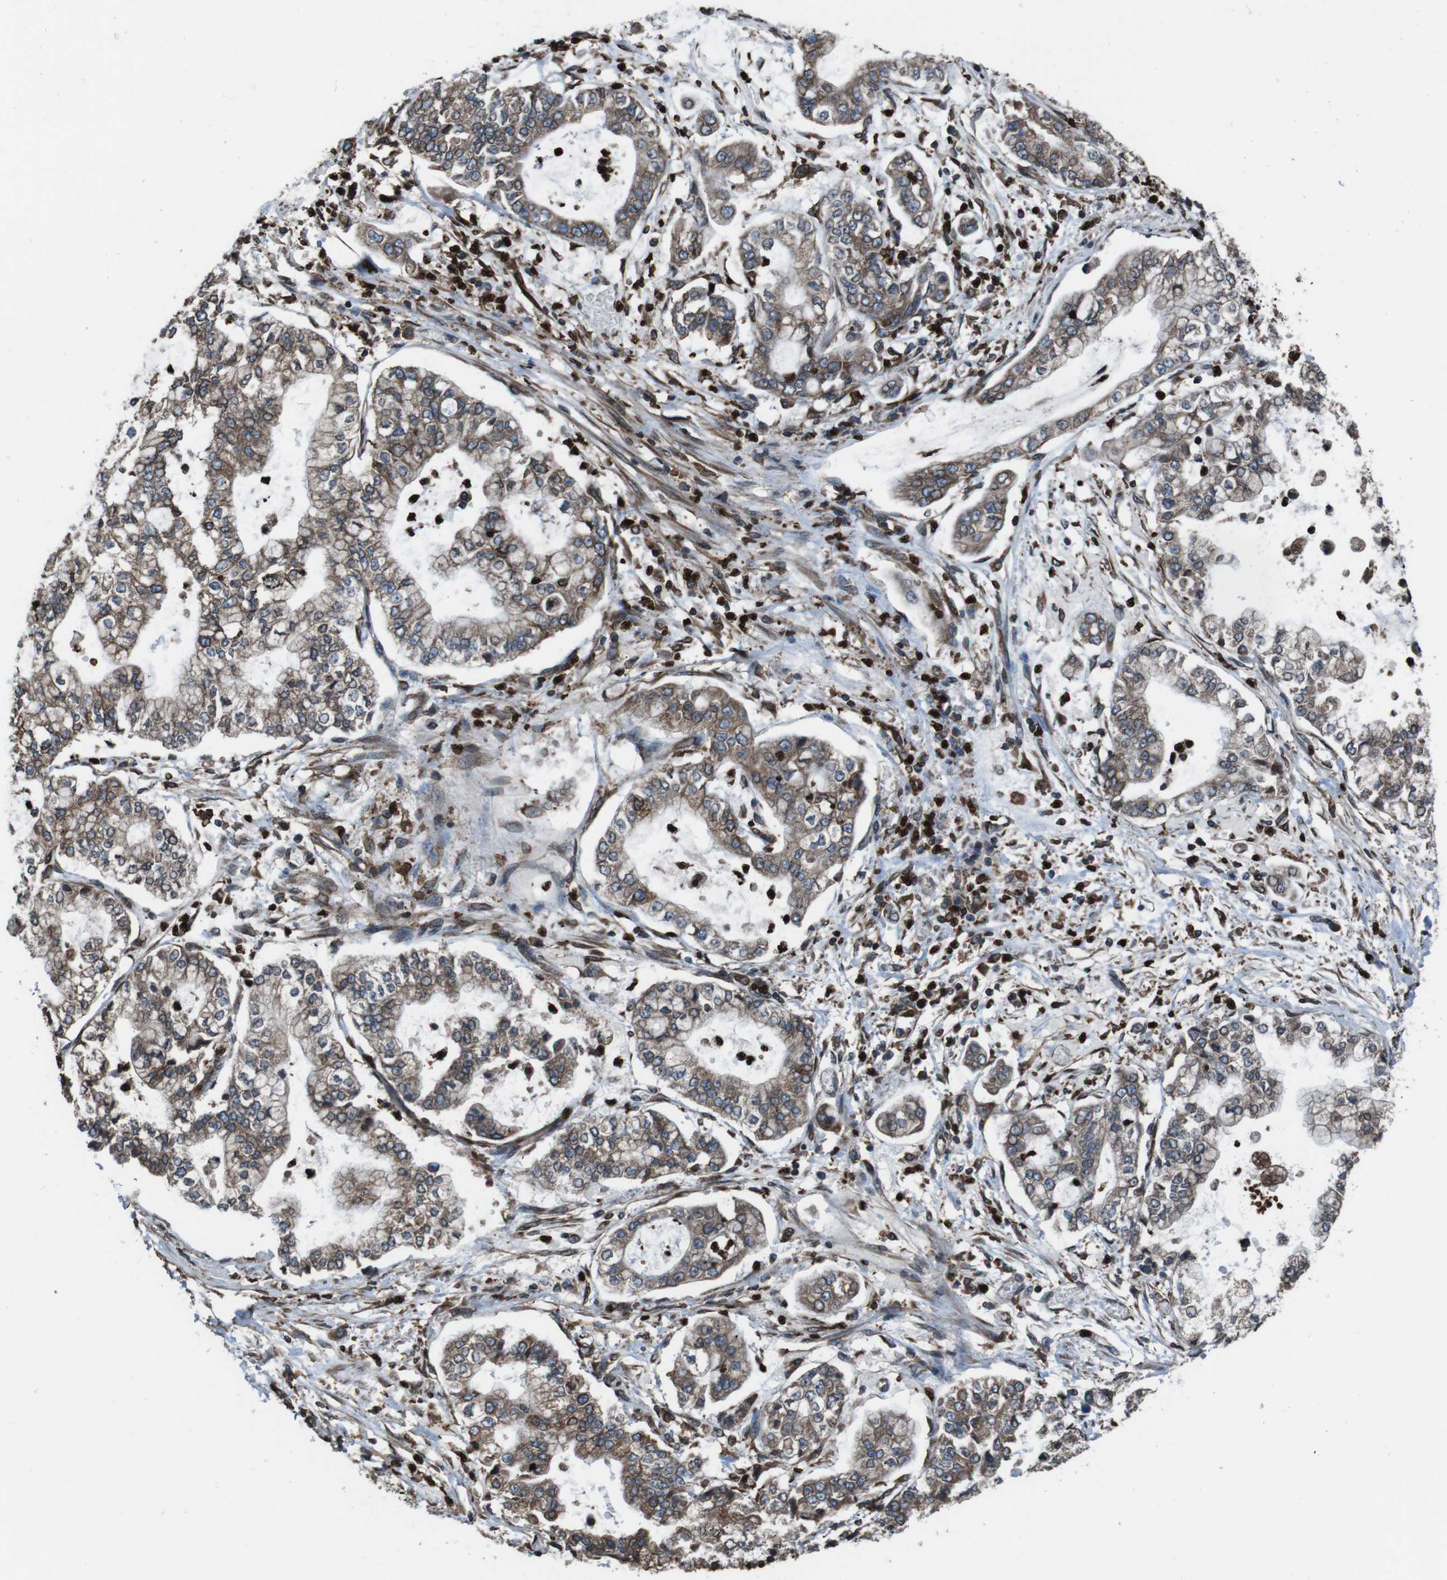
{"staining": {"intensity": "moderate", "quantity": "25%-75%", "location": "cytoplasmic/membranous"}, "tissue": "stomach cancer", "cell_type": "Tumor cells", "image_type": "cancer", "snomed": [{"axis": "morphology", "description": "Adenocarcinoma, NOS"}, {"axis": "topography", "description": "Stomach"}], "caption": "Moderate cytoplasmic/membranous positivity for a protein is present in approximately 25%-75% of tumor cells of stomach cancer using immunohistochemistry (IHC).", "gene": "APMAP", "patient": {"sex": "male", "age": 76}}